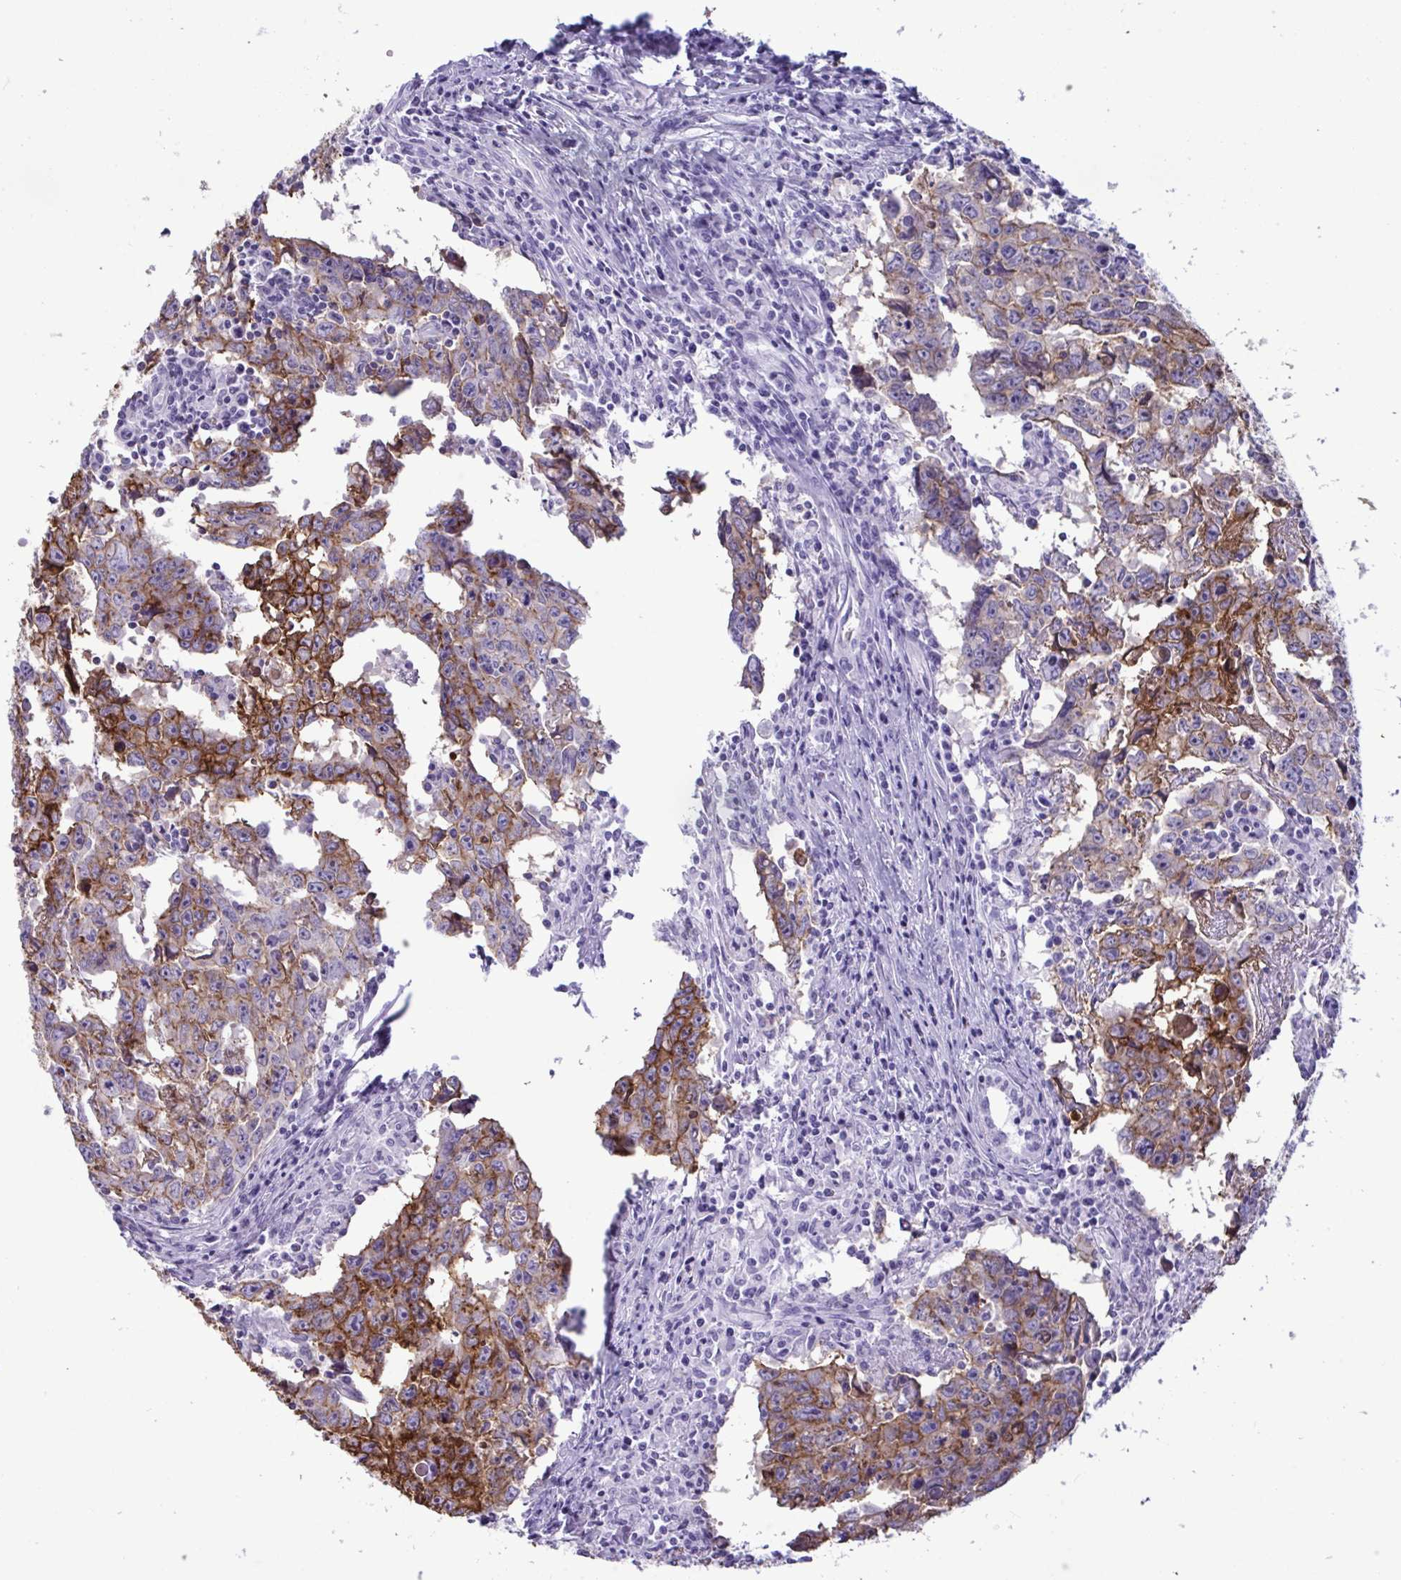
{"staining": {"intensity": "moderate", "quantity": "25%-75%", "location": "cytoplasmic/membranous"}, "tissue": "testis cancer", "cell_type": "Tumor cells", "image_type": "cancer", "snomed": [{"axis": "morphology", "description": "Carcinoma, Embryonal, NOS"}, {"axis": "topography", "description": "Testis"}], "caption": "Tumor cells reveal moderate cytoplasmic/membranous staining in about 25%-75% of cells in testis embryonal carcinoma.", "gene": "SLC2A1", "patient": {"sex": "male", "age": 22}}